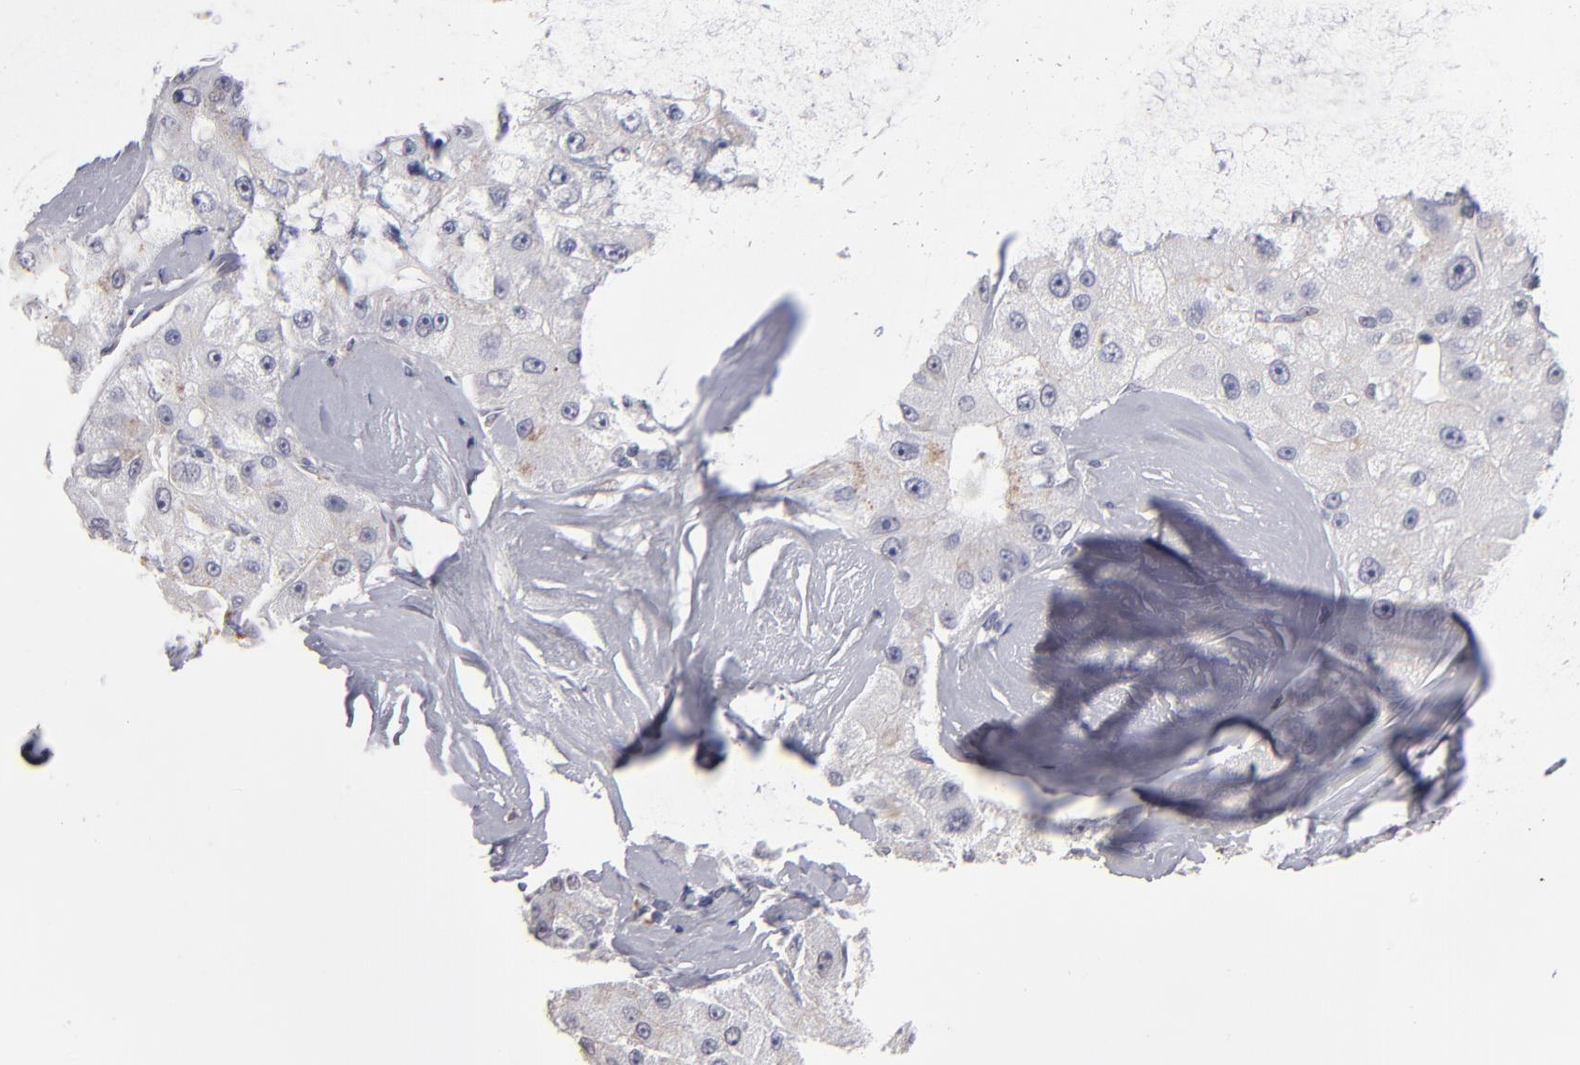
{"staining": {"intensity": "negative", "quantity": "none", "location": "none"}, "tissue": "liver cancer", "cell_type": "Tumor cells", "image_type": "cancer", "snomed": [{"axis": "morphology", "description": "Carcinoma, Hepatocellular, NOS"}, {"axis": "topography", "description": "Liver"}], "caption": "Immunohistochemistry of liver cancer shows no staining in tumor cells.", "gene": "MGAM", "patient": {"sex": "male", "age": 80}}